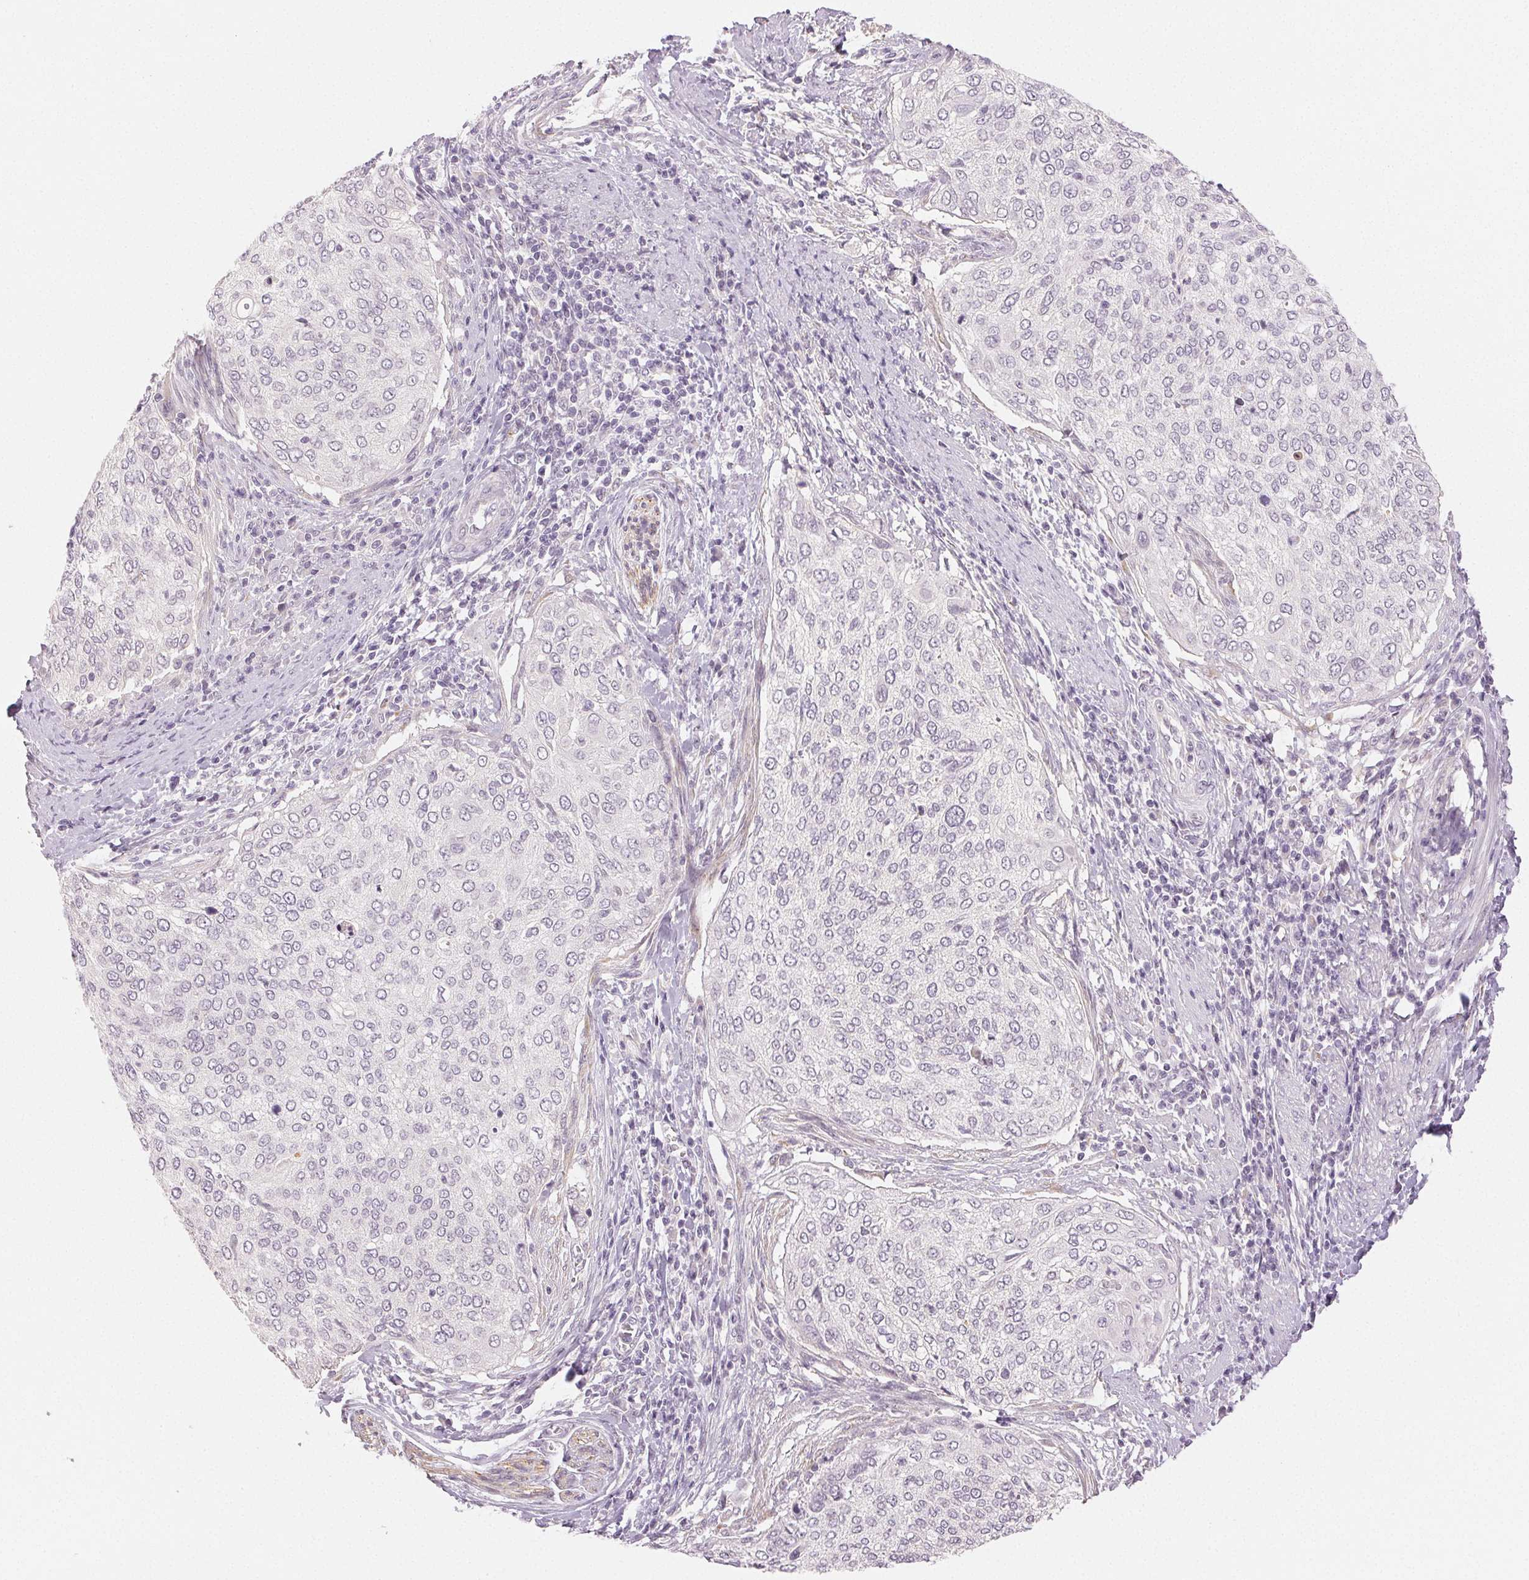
{"staining": {"intensity": "negative", "quantity": "none", "location": "none"}, "tissue": "cervical cancer", "cell_type": "Tumor cells", "image_type": "cancer", "snomed": [{"axis": "morphology", "description": "Squamous cell carcinoma, NOS"}, {"axis": "topography", "description": "Cervix"}], "caption": "Cervical squamous cell carcinoma stained for a protein using IHC reveals no positivity tumor cells.", "gene": "MAP1LC3A", "patient": {"sex": "female", "age": 38}}